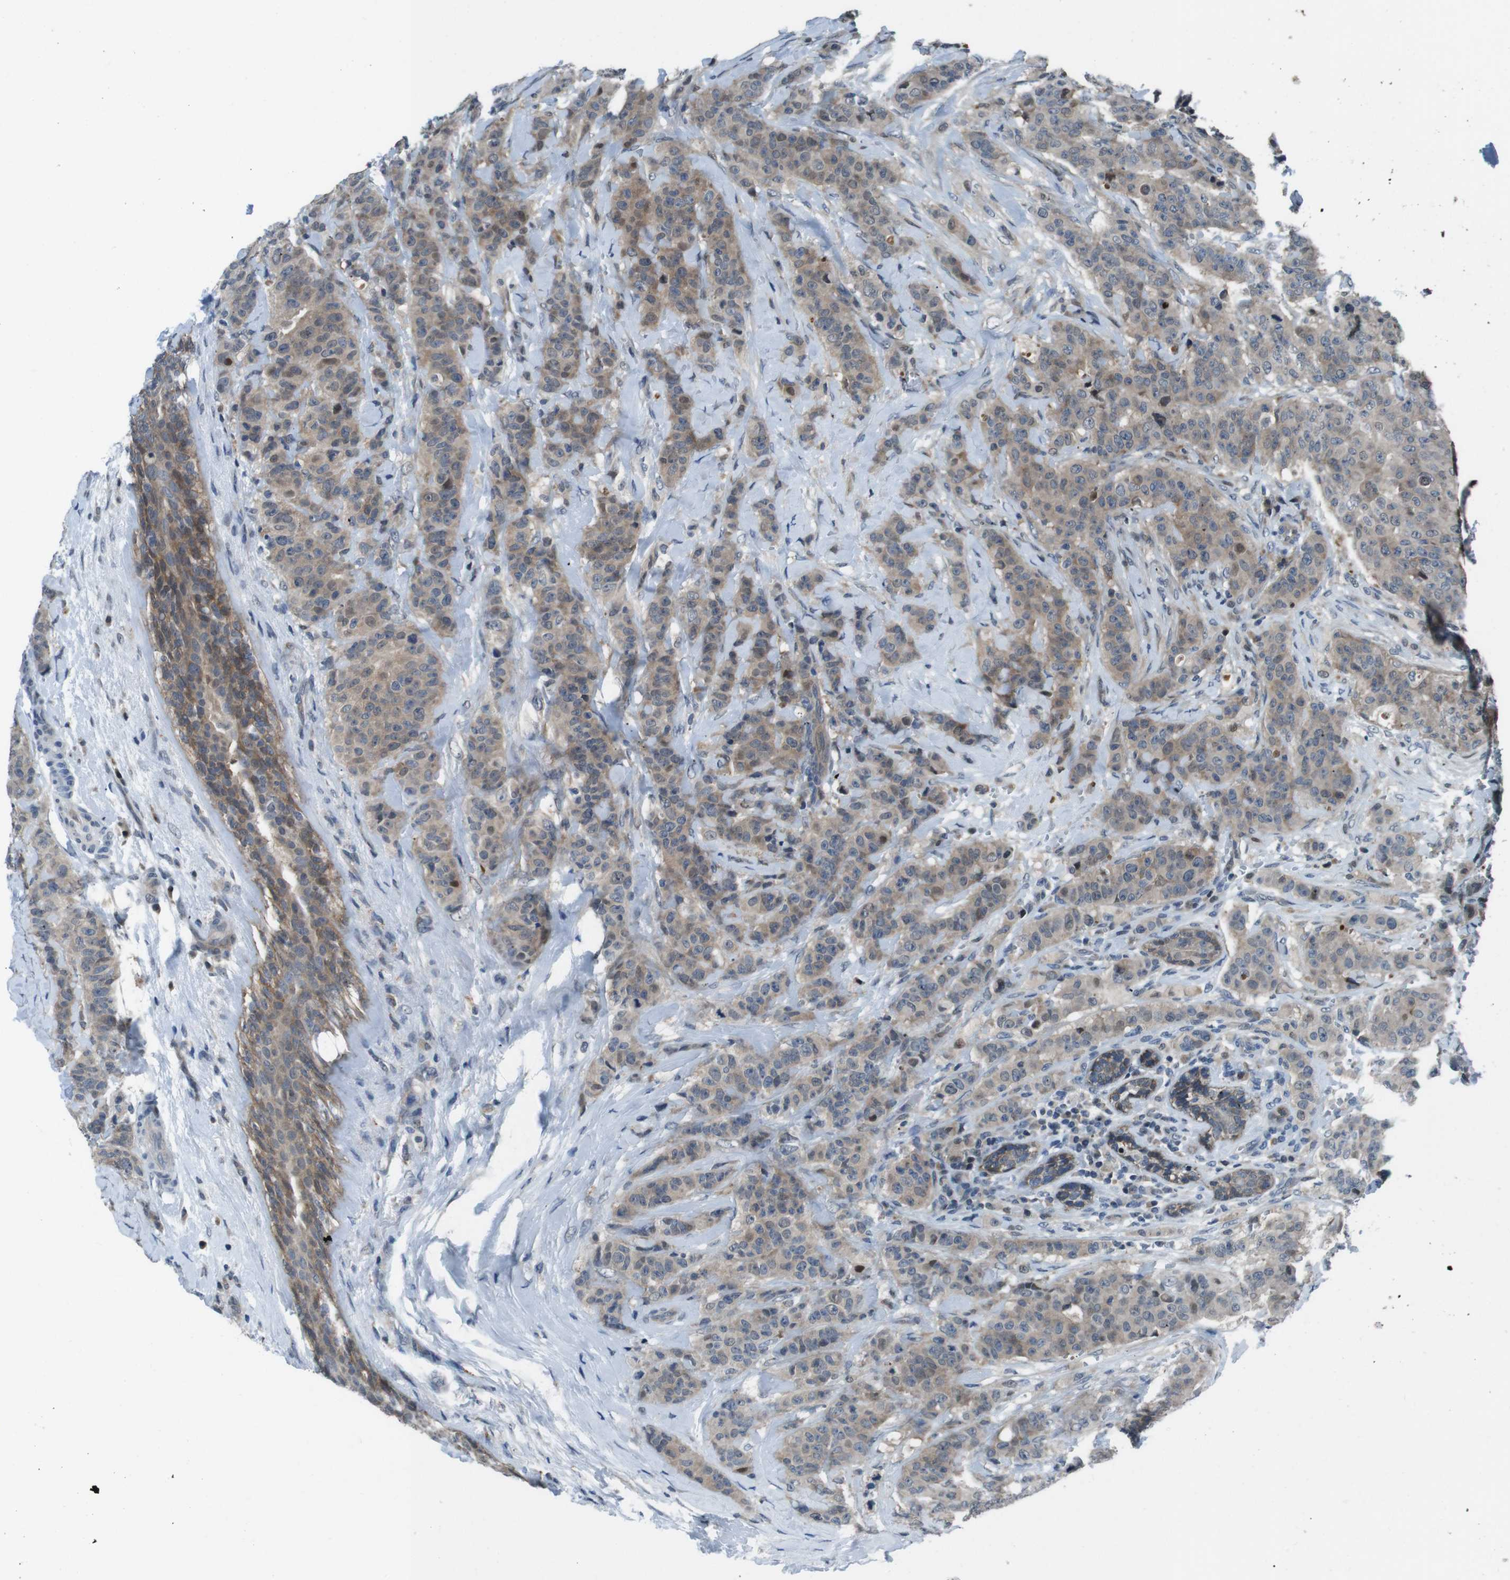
{"staining": {"intensity": "moderate", "quantity": ">75%", "location": "cytoplasmic/membranous"}, "tissue": "breast cancer", "cell_type": "Tumor cells", "image_type": "cancer", "snomed": [{"axis": "morphology", "description": "Normal tissue, NOS"}, {"axis": "morphology", "description": "Duct carcinoma"}, {"axis": "topography", "description": "Breast"}], "caption": "Protein expression analysis of breast cancer displays moderate cytoplasmic/membranous expression in about >75% of tumor cells.", "gene": "LRP5", "patient": {"sex": "female", "age": 40}}